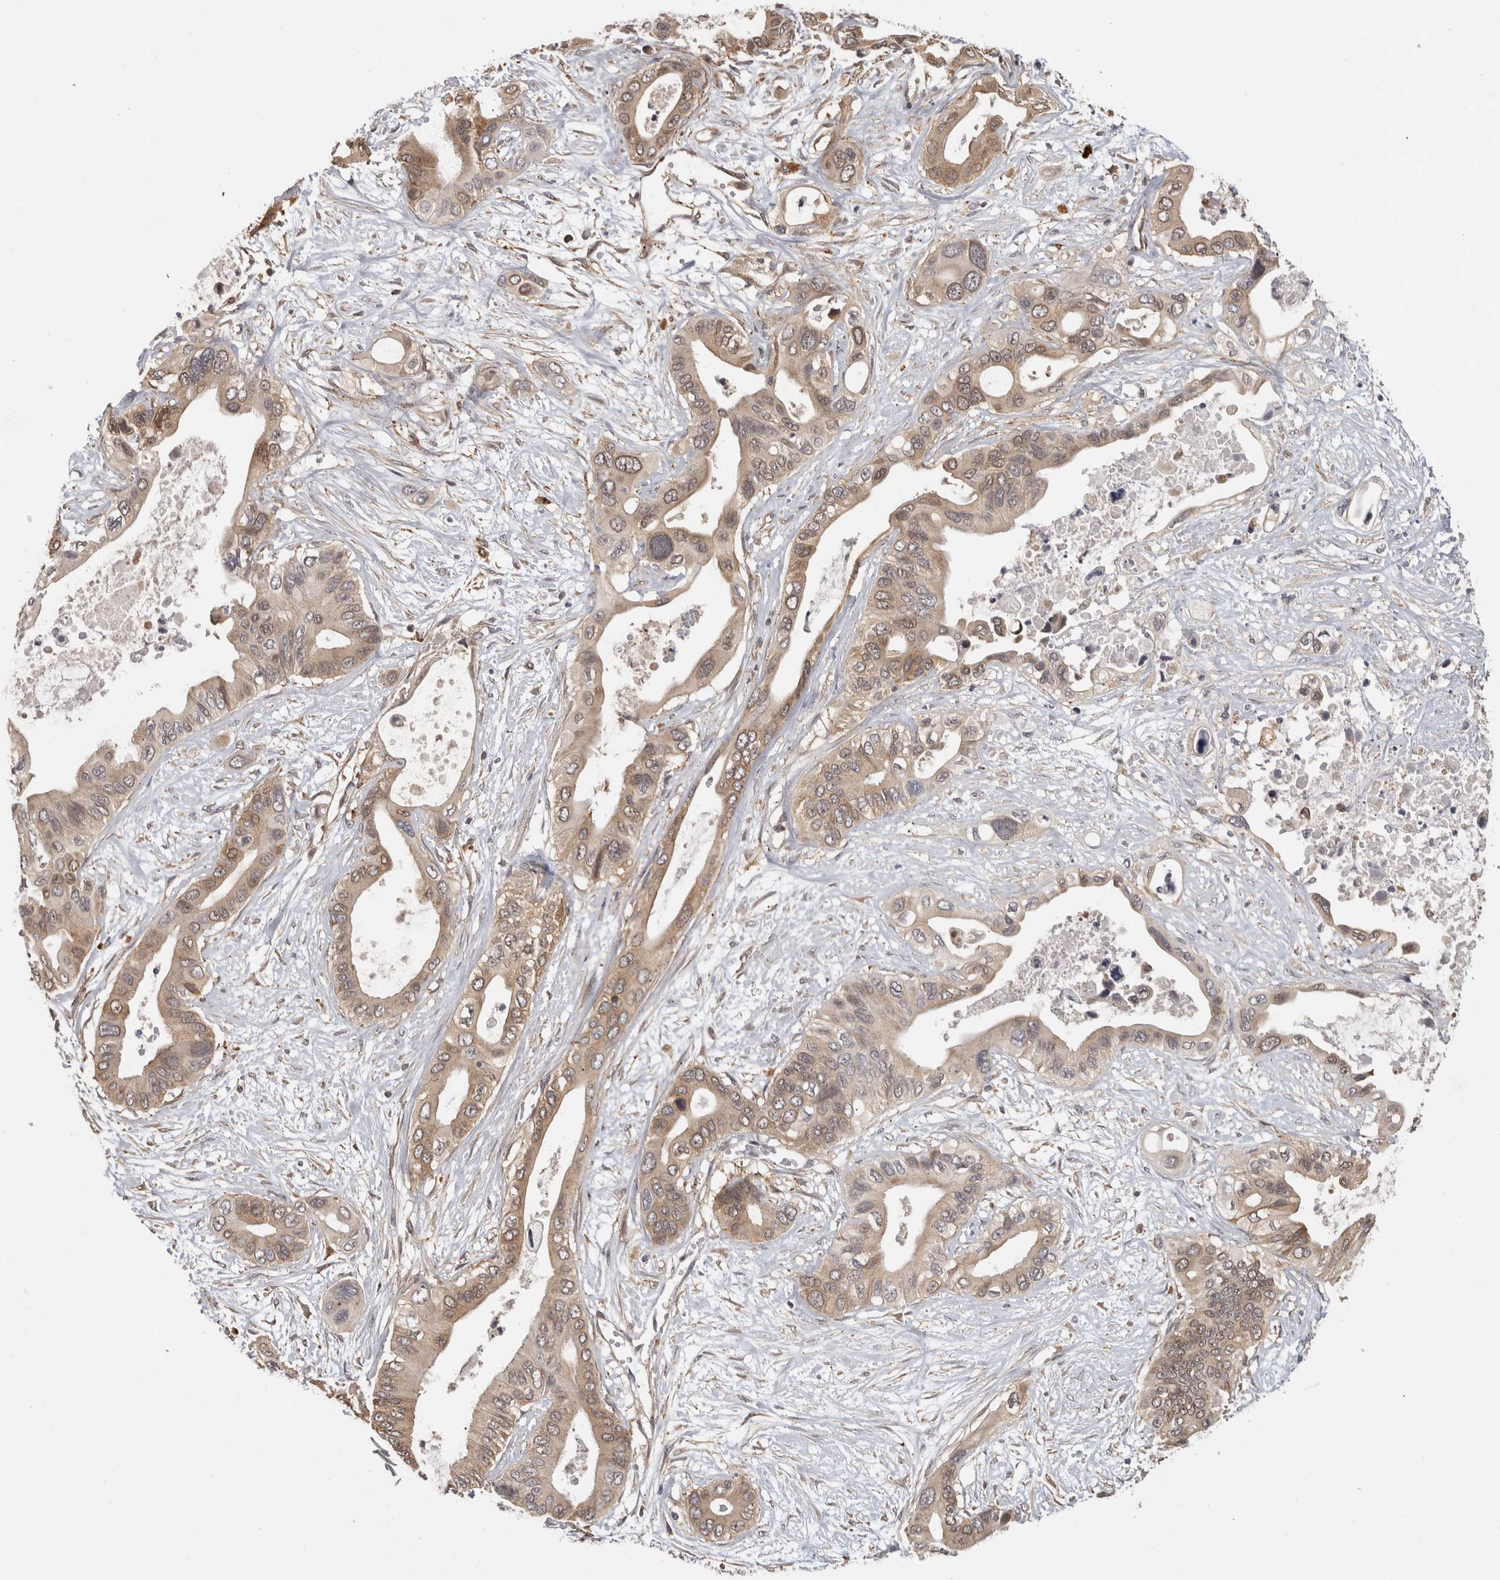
{"staining": {"intensity": "weak", "quantity": ">75%", "location": "cytoplasmic/membranous"}, "tissue": "pancreatic cancer", "cell_type": "Tumor cells", "image_type": "cancer", "snomed": [{"axis": "morphology", "description": "Adenocarcinoma, NOS"}, {"axis": "topography", "description": "Pancreas"}], "caption": "Weak cytoplasmic/membranous positivity for a protein is present in about >75% of tumor cells of adenocarcinoma (pancreatic) using immunohistochemistry (IHC).", "gene": "ACAT2", "patient": {"sex": "male", "age": 66}}